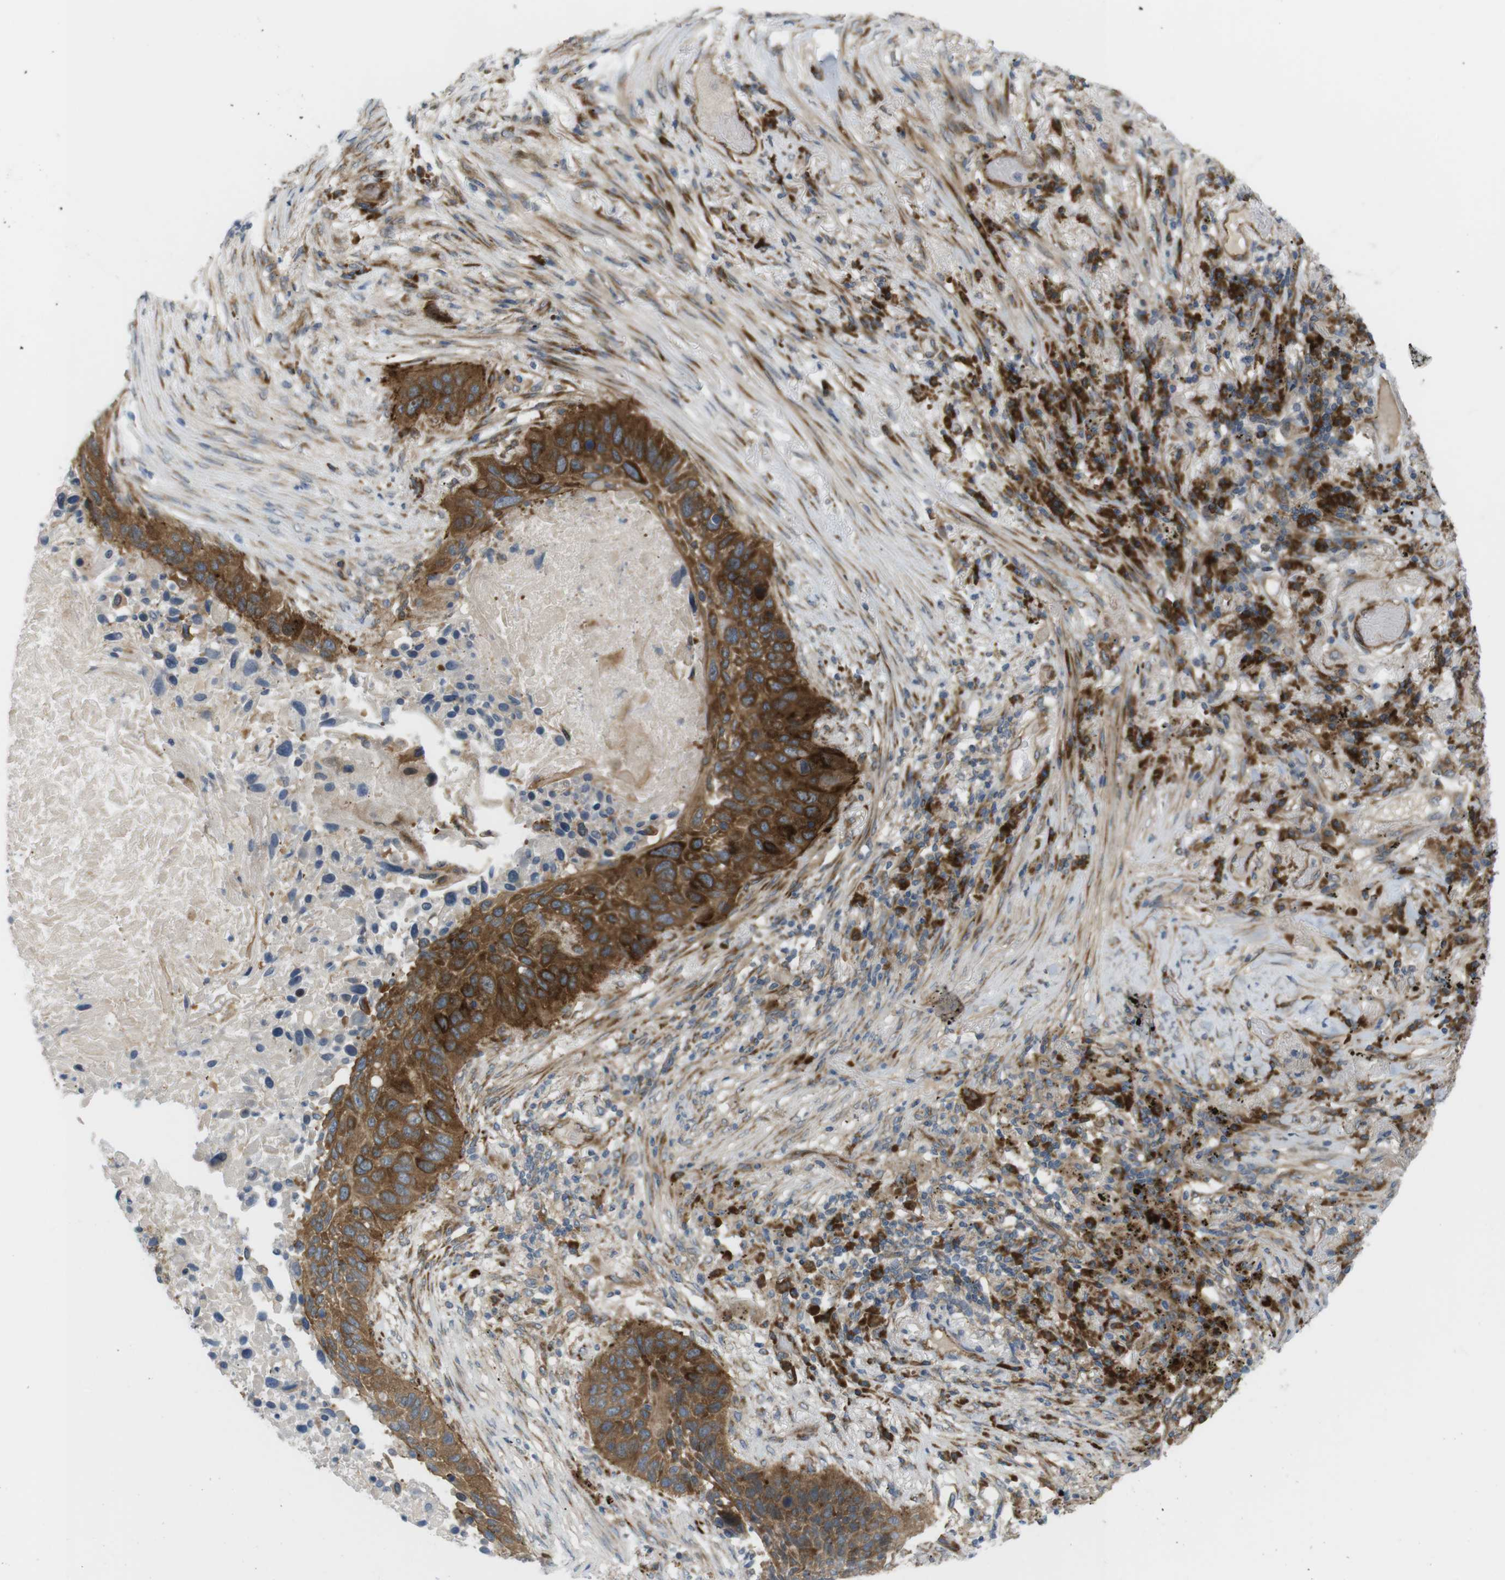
{"staining": {"intensity": "strong", "quantity": ">75%", "location": "cytoplasmic/membranous"}, "tissue": "lung cancer", "cell_type": "Tumor cells", "image_type": "cancer", "snomed": [{"axis": "morphology", "description": "Squamous cell carcinoma, NOS"}, {"axis": "topography", "description": "Lung"}], "caption": "DAB immunohistochemical staining of human lung cancer (squamous cell carcinoma) displays strong cytoplasmic/membranous protein expression in approximately >75% of tumor cells. The protein of interest is stained brown, and the nuclei are stained in blue (DAB IHC with brightfield microscopy, high magnification).", "gene": "GJC3", "patient": {"sex": "male", "age": 57}}